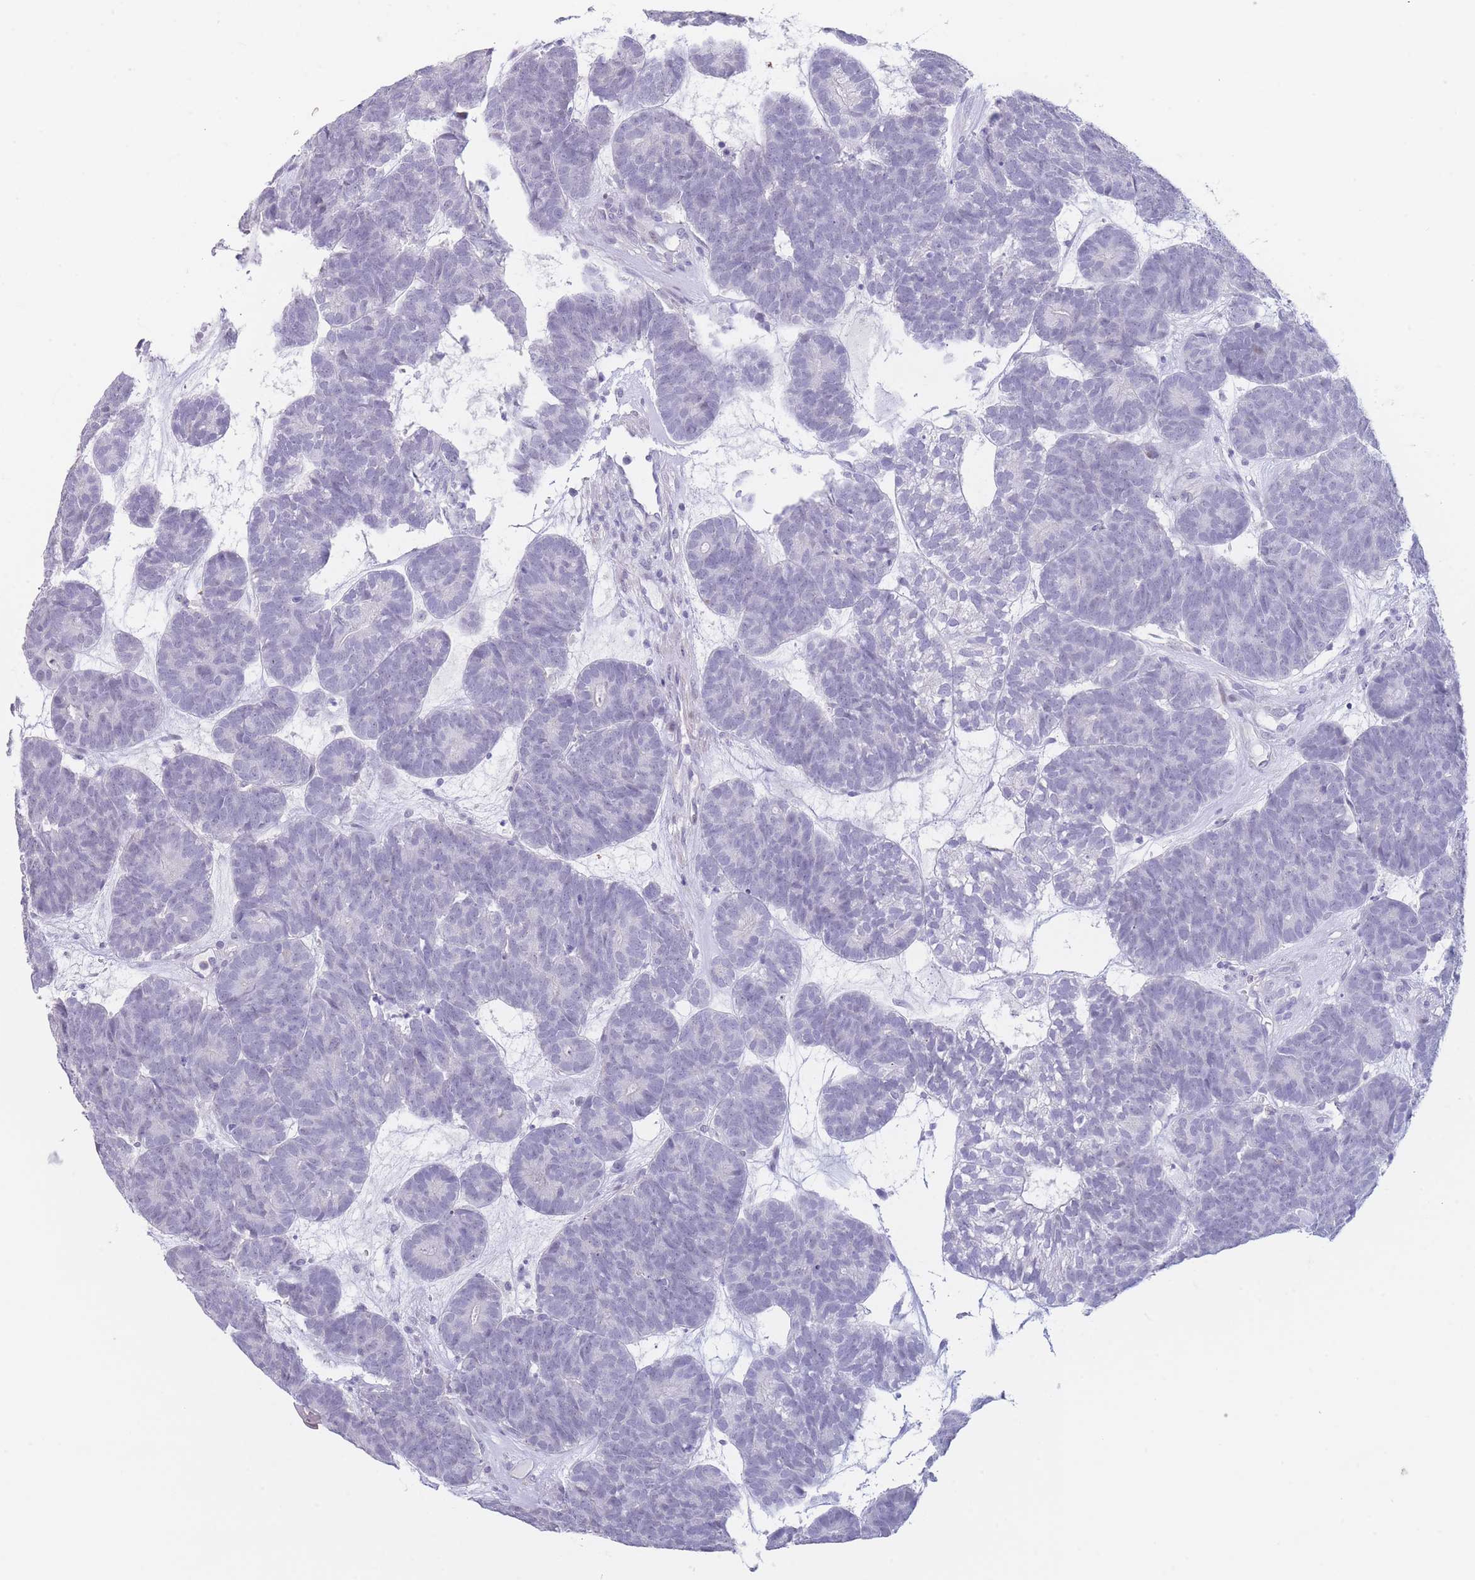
{"staining": {"intensity": "negative", "quantity": "none", "location": "none"}, "tissue": "head and neck cancer", "cell_type": "Tumor cells", "image_type": "cancer", "snomed": [{"axis": "morphology", "description": "Adenocarcinoma, NOS"}, {"axis": "topography", "description": "Head-Neck"}], "caption": "Immunohistochemical staining of head and neck cancer (adenocarcinoma) shows no significant expression in tumor cells.", "gene": "ASAP3", "patient": {"sex": "female", "age": 81}}